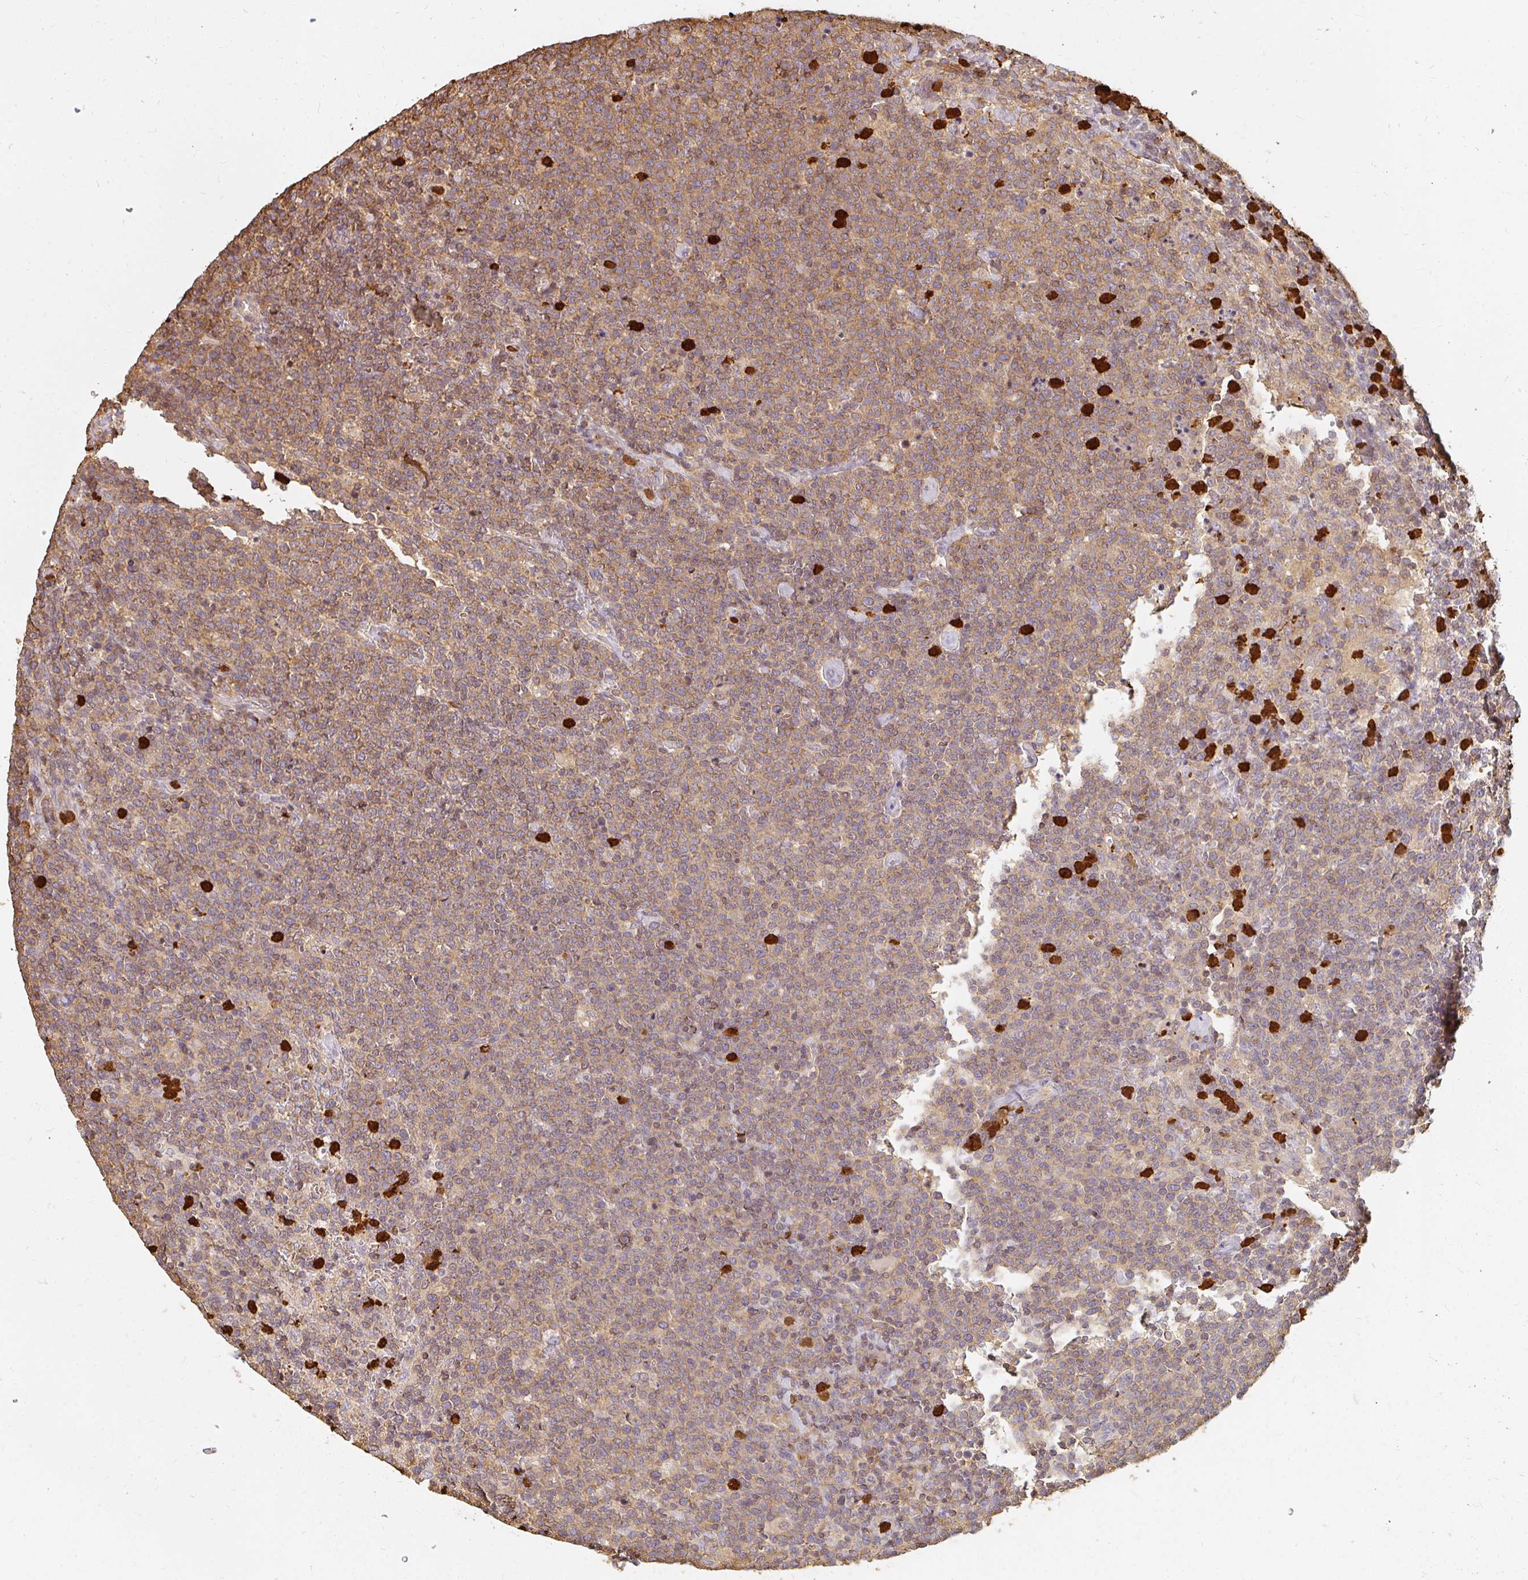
{"staining": {"intensity": "moderate", "quantity": ">75%", "location": "cytoplasmic/membranous"}, "tissue": "lymphoma", "cell_type": "Tumor cells", "image_type": "cancer", "snomed": [{"axis": "morphology", "description": "Malignant lymphoma, non-Hodgkin's type, High grade"}, {"axis": "topography", "description": "Lymph node"}], "caption": "Moderate cytoplasmic/membranous protein positivity is appreciated in about >75% of tumor cells in lymphoma. Using DAB (brown) and hematoxylin (blue) stains, captured at high magnification using brightfield microscopy.", "gene": "CNTRL", "patient": {"sex": "male", "age": 61}}